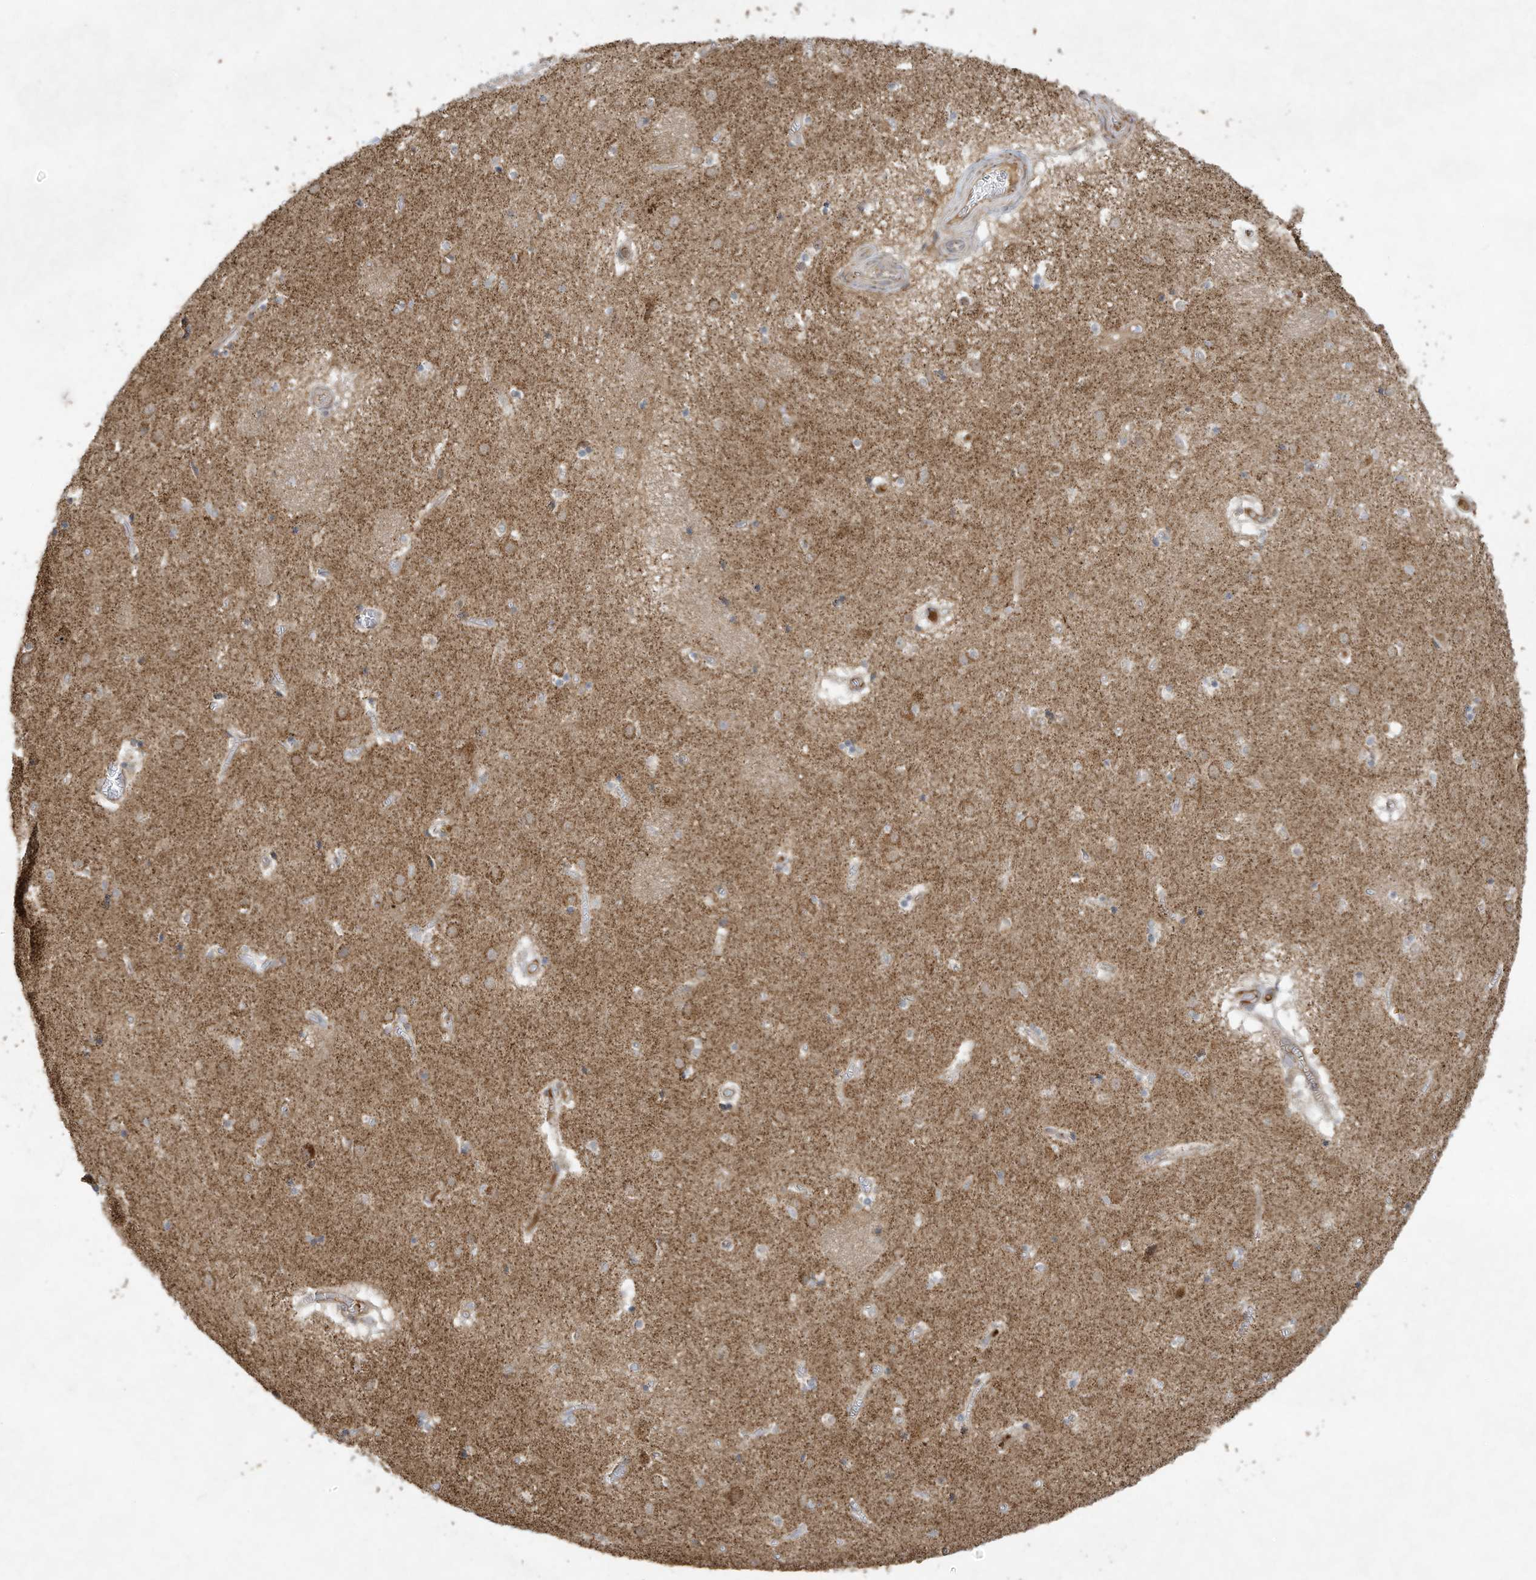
{"staining": {"intensity": "weak", "quantity": "<25%", "location": "cytoplasmic/membranous"}, "tissue": "caudate", "cell_type": "Glial cells", "image_type": "normal", "snomed": [{"axis": "morphology", "description": "Normal tissue, NOS"}, {"axis": "topography", "description": "Lateral ventricle wall"}], "caption": "Immunohistochemistry image of unremarkable caudate: human caudate stained with DAB exhibits no significant protein expression in glial cells.", "gene": "C2orf74", "patient": {"sex": "male", "age": 70}}